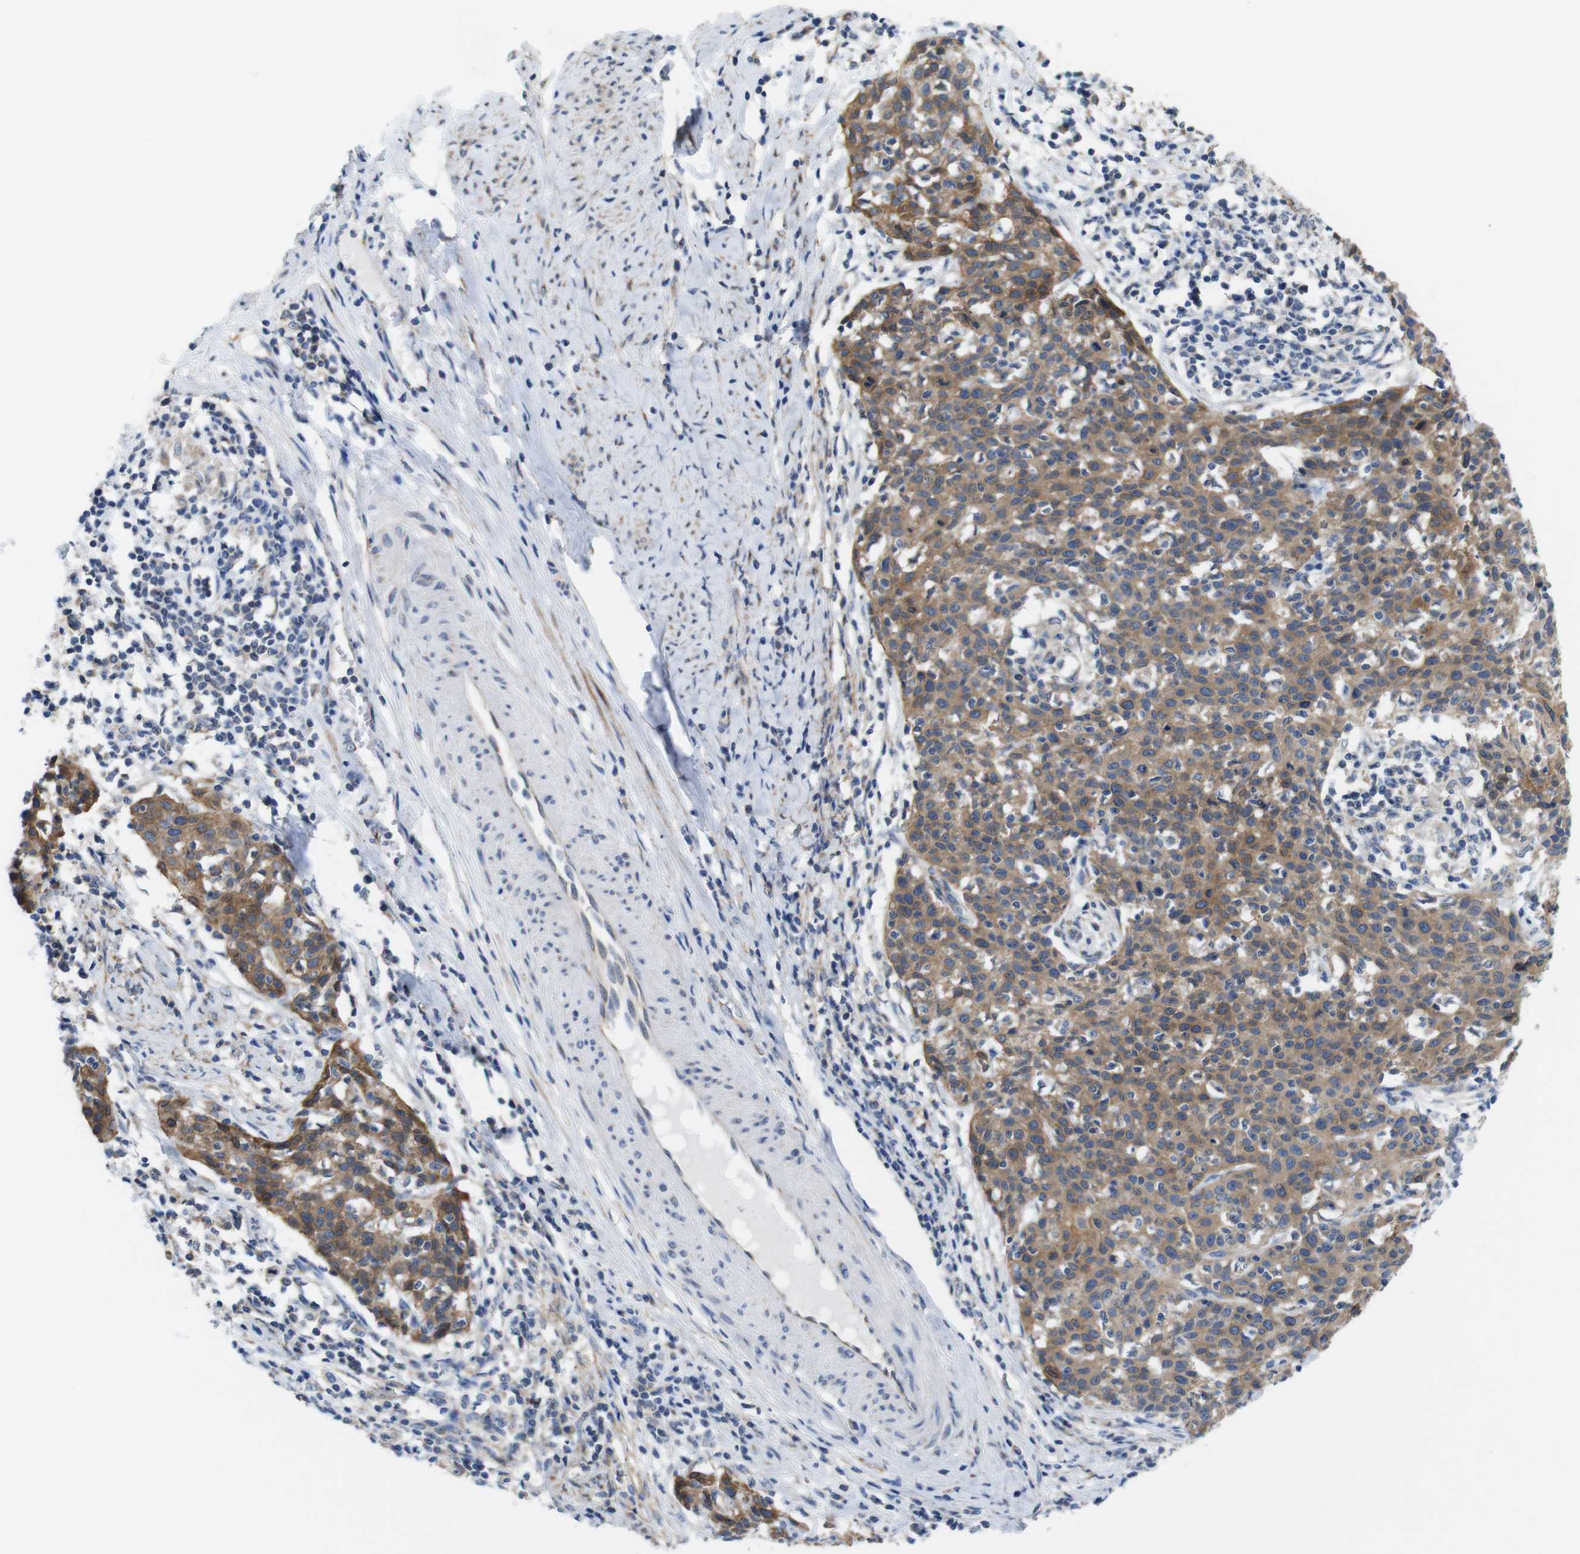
{"staining": {"intensity": "moderate", "quantity": ">75%", "location": "cytoplasmic/membranous"}, "tissue": "cervical cancer", "cell_type": "Tumor cells", "image_type": "cancer", "snomed": [{"axis": "morphology", "description": "Squamous cell carcinoma, NOS"}, {"axis": "topography", "description": "Cervix"}], "caption": "IHC photomicrograph of cervical squamous cell carcinoma stained for a protein (brown), which reveals medium levels of moderate cytoplasmic/membranous expression in about >75% of tumor cells.", "gene": "EFCAB14", "patient": {"sex": "female", "age": 38}}